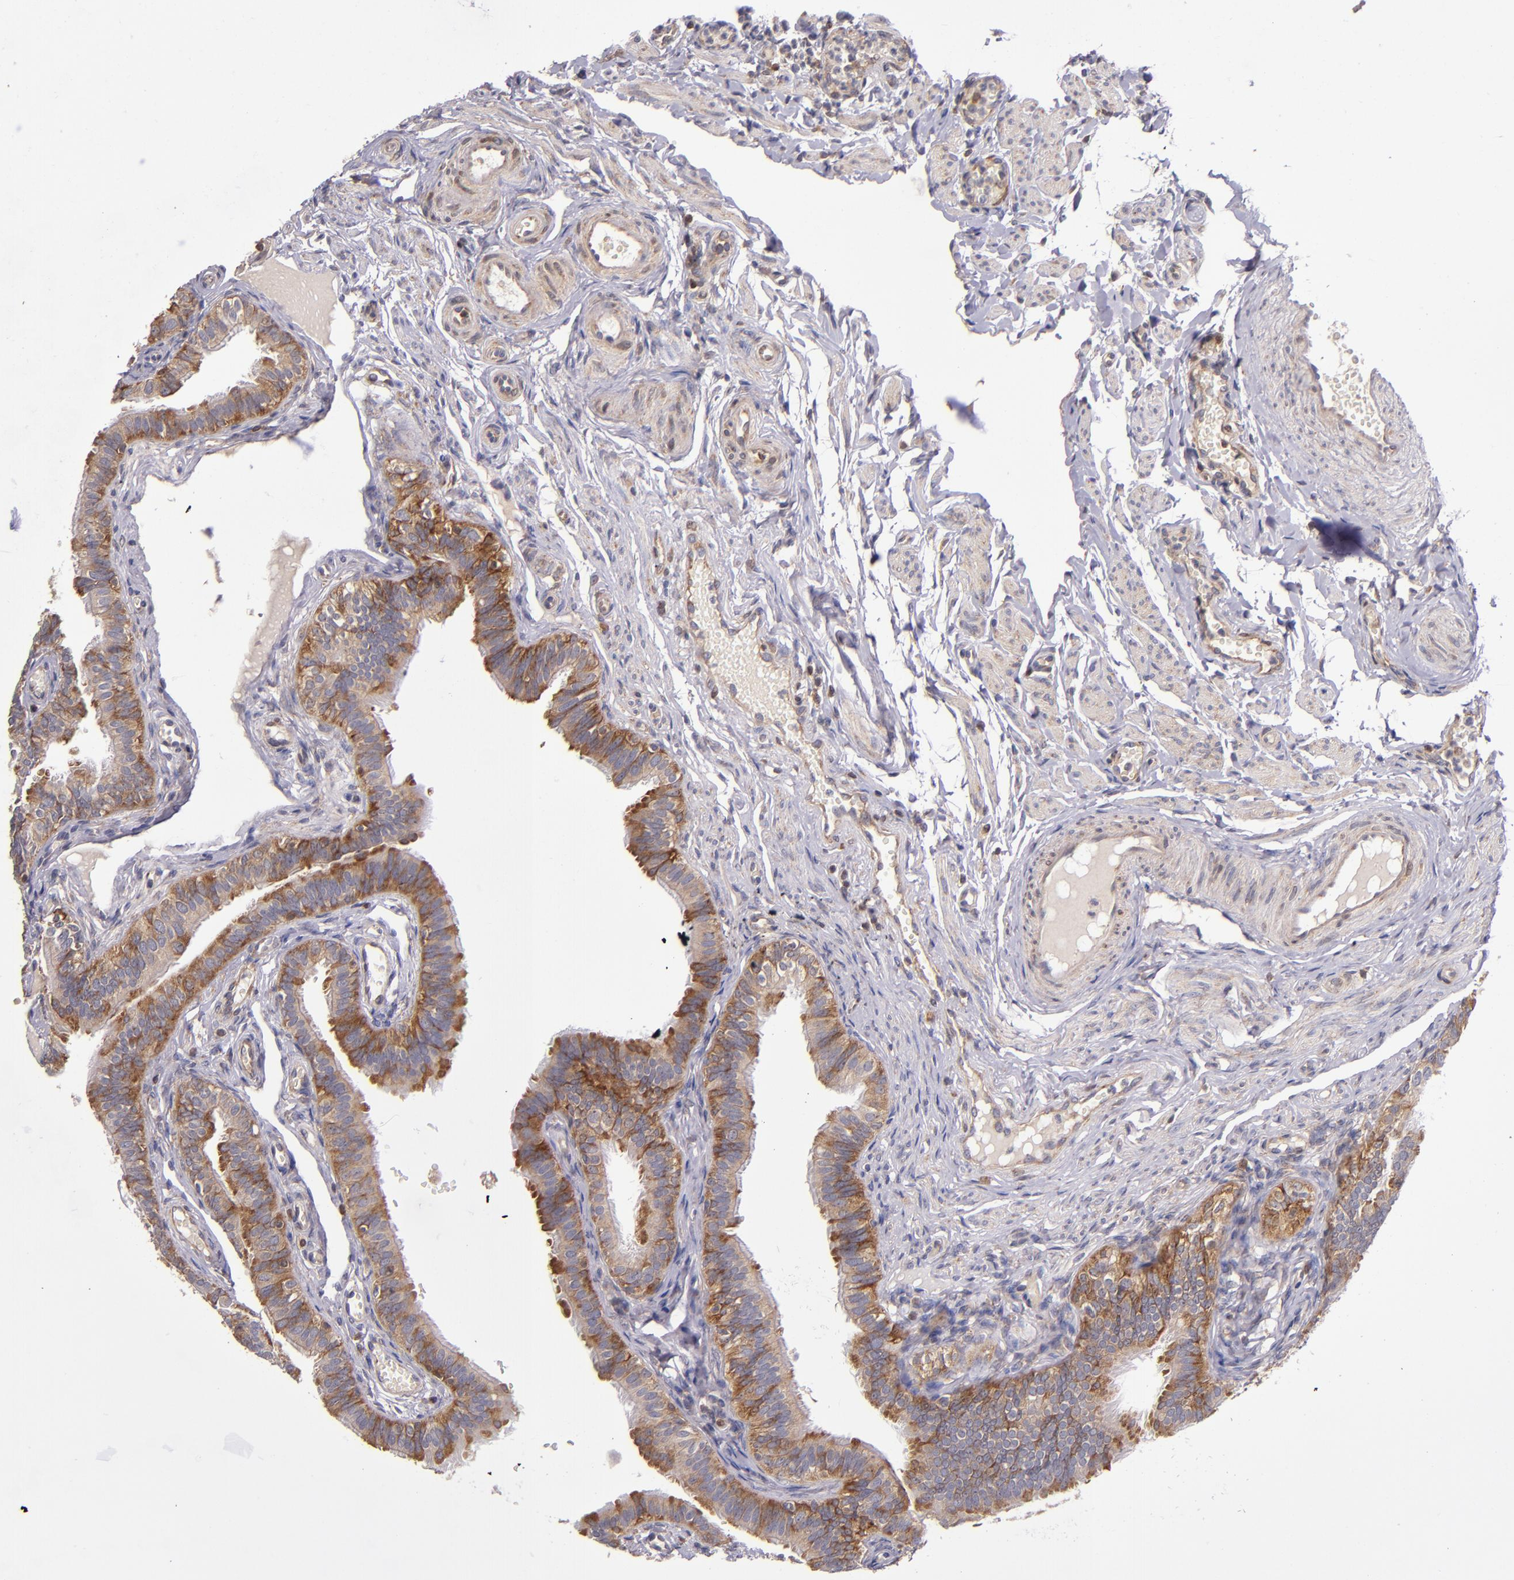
{"staining": {"intensity": "strong", "quantity": ">75%", "location": "cytoplasmic/membranous"}, "tissue": "fallopian tube", "cell_type": "Glandular cells", "image_type": "normal", "snomed": [{"axis": "morphology", "description": "Normal tissue, NOS"}, {"axis": "morphology", "description": "Dermoid, NOS"}, {"axis": "topography", "description": "Fallopian tube"}], "caption": "Strong cytoplasmic/membranous protein positivity is appreciated in about >75% of glandular cells in fallopian tube.", "gene": "EIF4ENIF1", "patient": {"sex": "female", "age": 33}}